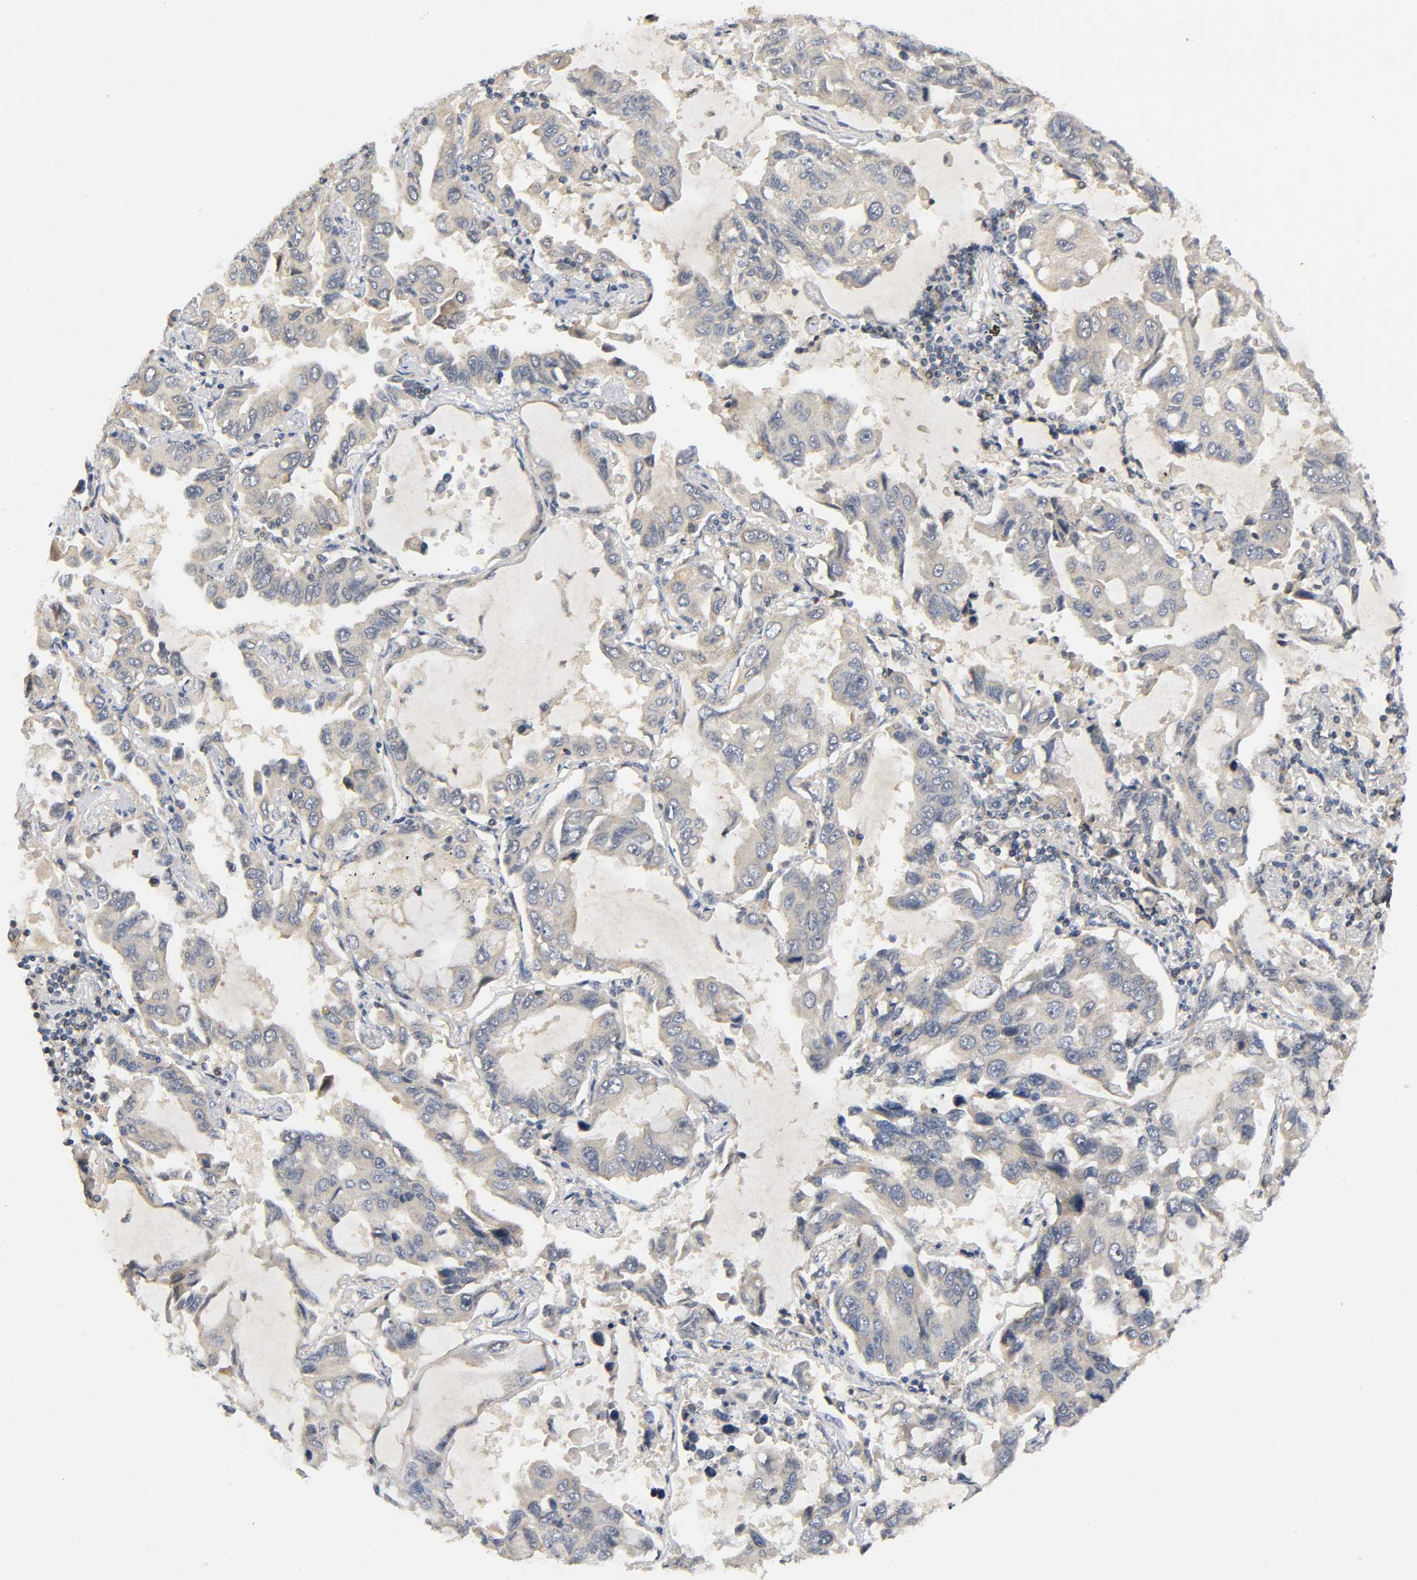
{"staining": {"intensity": "weak", "quantity": ">75%", "location": "cytoplasmic/membranous"}, "tissue": "lung cancer", "cell_type": "Tumor cells", "image_type": "cancer", "snomed": [{"axis": "morphology", "description": "Adenocarcinoma, NOS"}, {"axis": "topography", "description": "Lung"}], "caption": "Lung adenocarcinoma tissue exhibits weak cytoplasmic/membranous expression in about >75% of tumor cells, visualized by immunohistochemistry. (Brightfield microscopy of DAB IHC at high magnification).", "gene": "NRP1", "patient": {"sex": "male", "age": 64}}